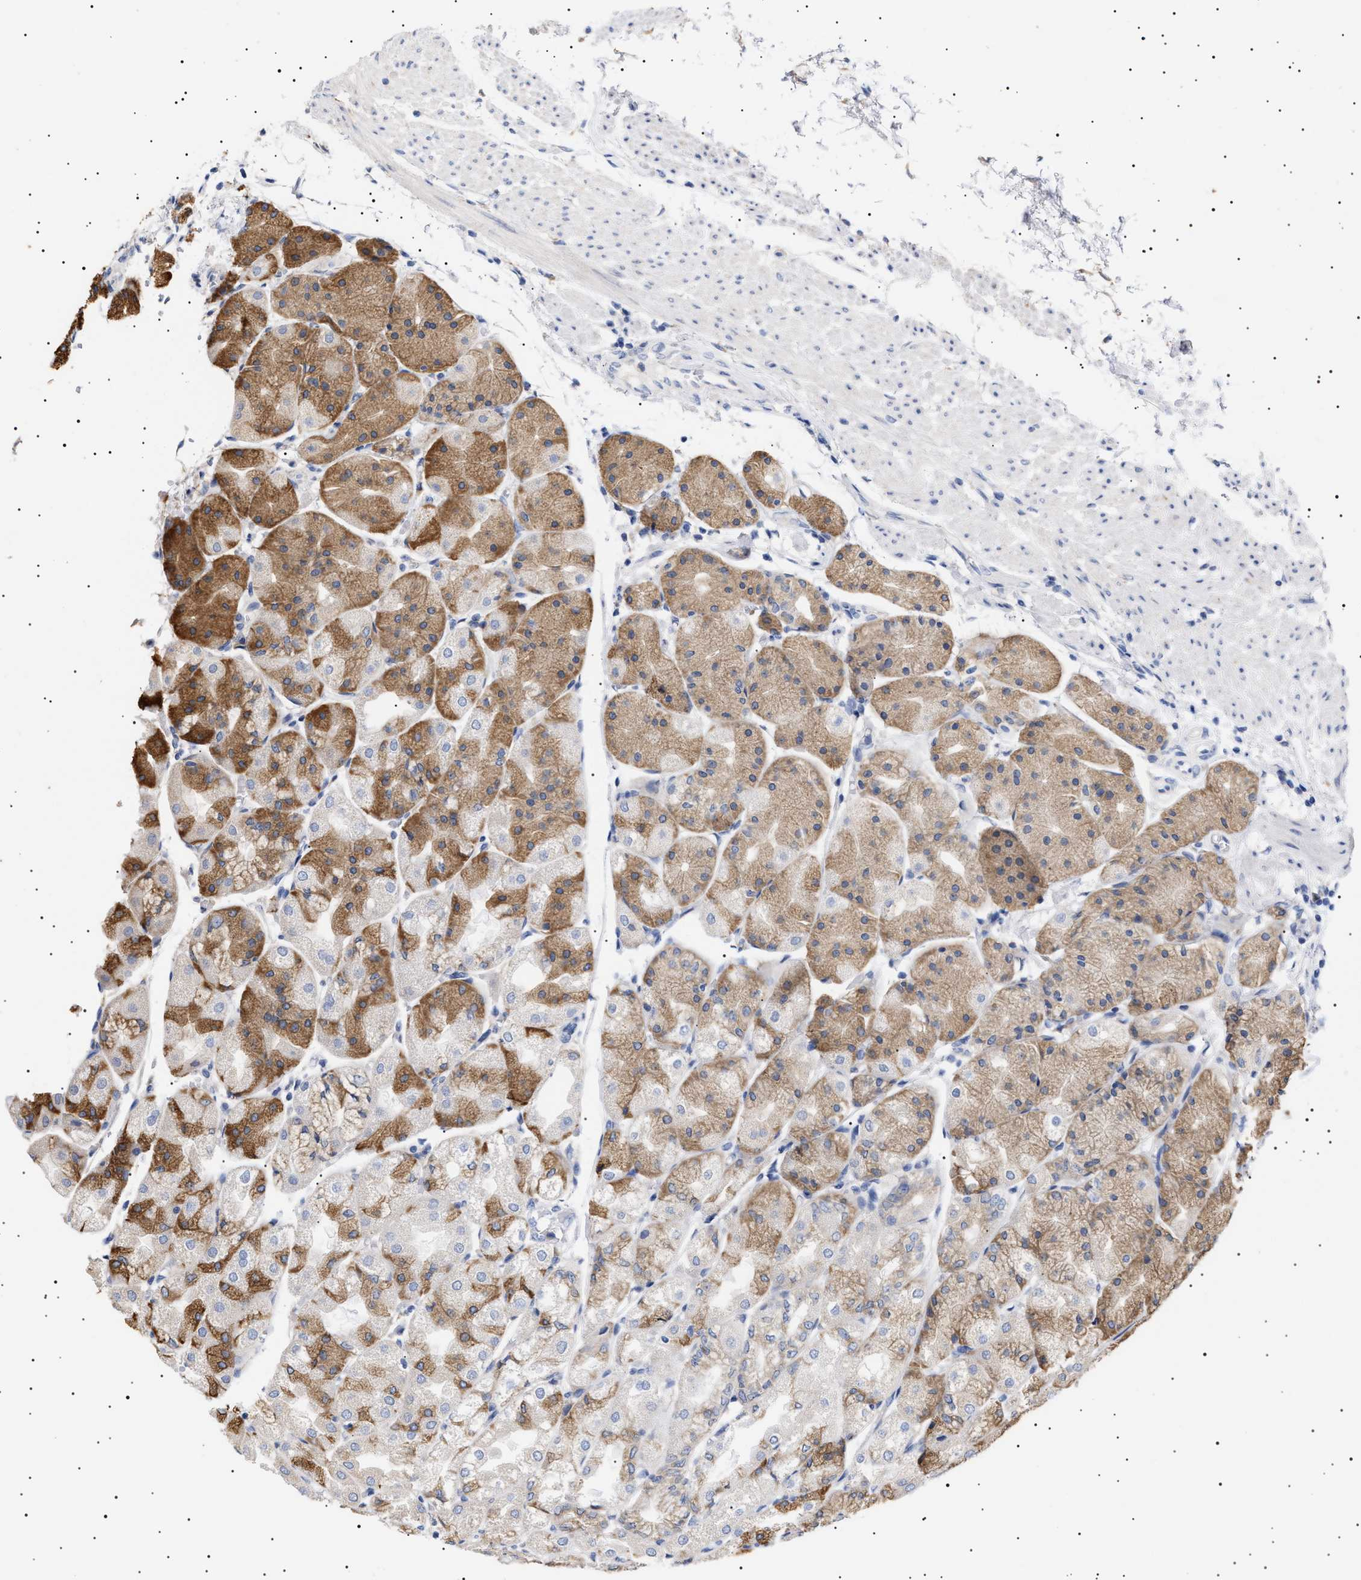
{"staining": {"intensity": "moderate", "quantity": ">75%", "location": "cytoplasmic/membranous"}, "tissue": "stomach", "cell_type": "Glandular cells", "image_type": "normal", "snomed": [{"axis": "morphology", "description": "Normal tissue, NOS"}, {"axis": "topography", "description": "Stomach, upper"}], "caption": "Immunohistochemical staining of normal stomach shows moderate cytoplasmic/membranous protein expression in about >75% of glandular cells. (DAB = brown stain, brightfield microscopy at high magnification).", "gene": "ERCC6L2", "patient": {"sex": "male", "age": 72}}